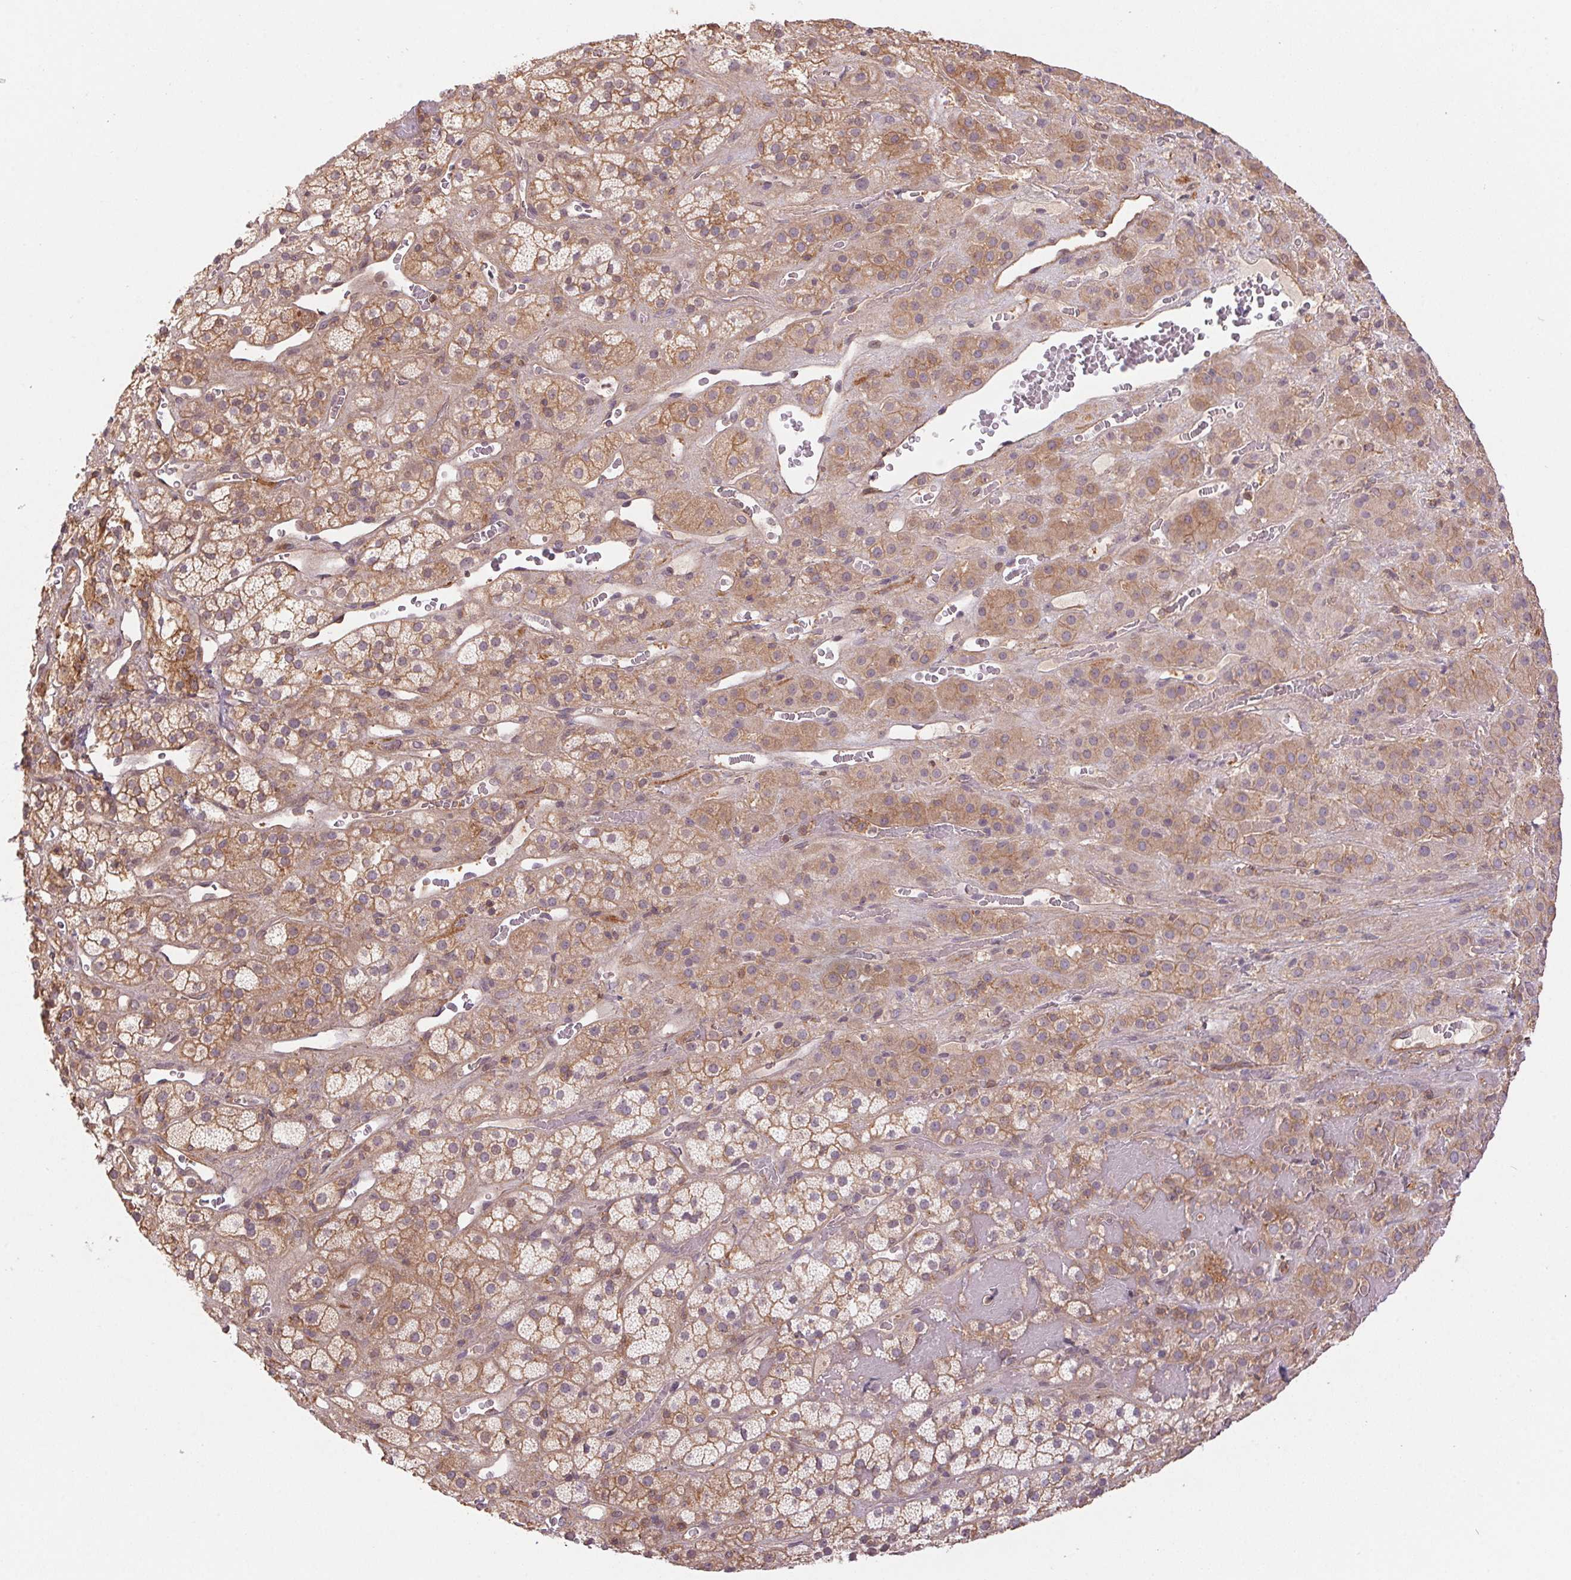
{"staining": {"intensity": "moderate", "quantity": ">75%", "location": "cytoplasmic/membranous"}, "tissue": "adrenal gland", "cell_type": "Glandular cells", "image_type": "normal", "snomed": [{"axis": "morphology", "description": "Normal tissue, NOS"}, {"axis": "topography", "description": "Adrenal gland"}], "caption": "Immunohistochemistry (IHC) micrograph of benign adrenal gland: human adrenal gland stained using IHC demonstrates medium levels of moderate protein expression localized specifically in the cytoplasmic/membranous of glandular cells, appearing as a cytoplasmic/membranous brown color.", "gene": "TUBA1A", "patient": {"sex": "male", "age": 57}}